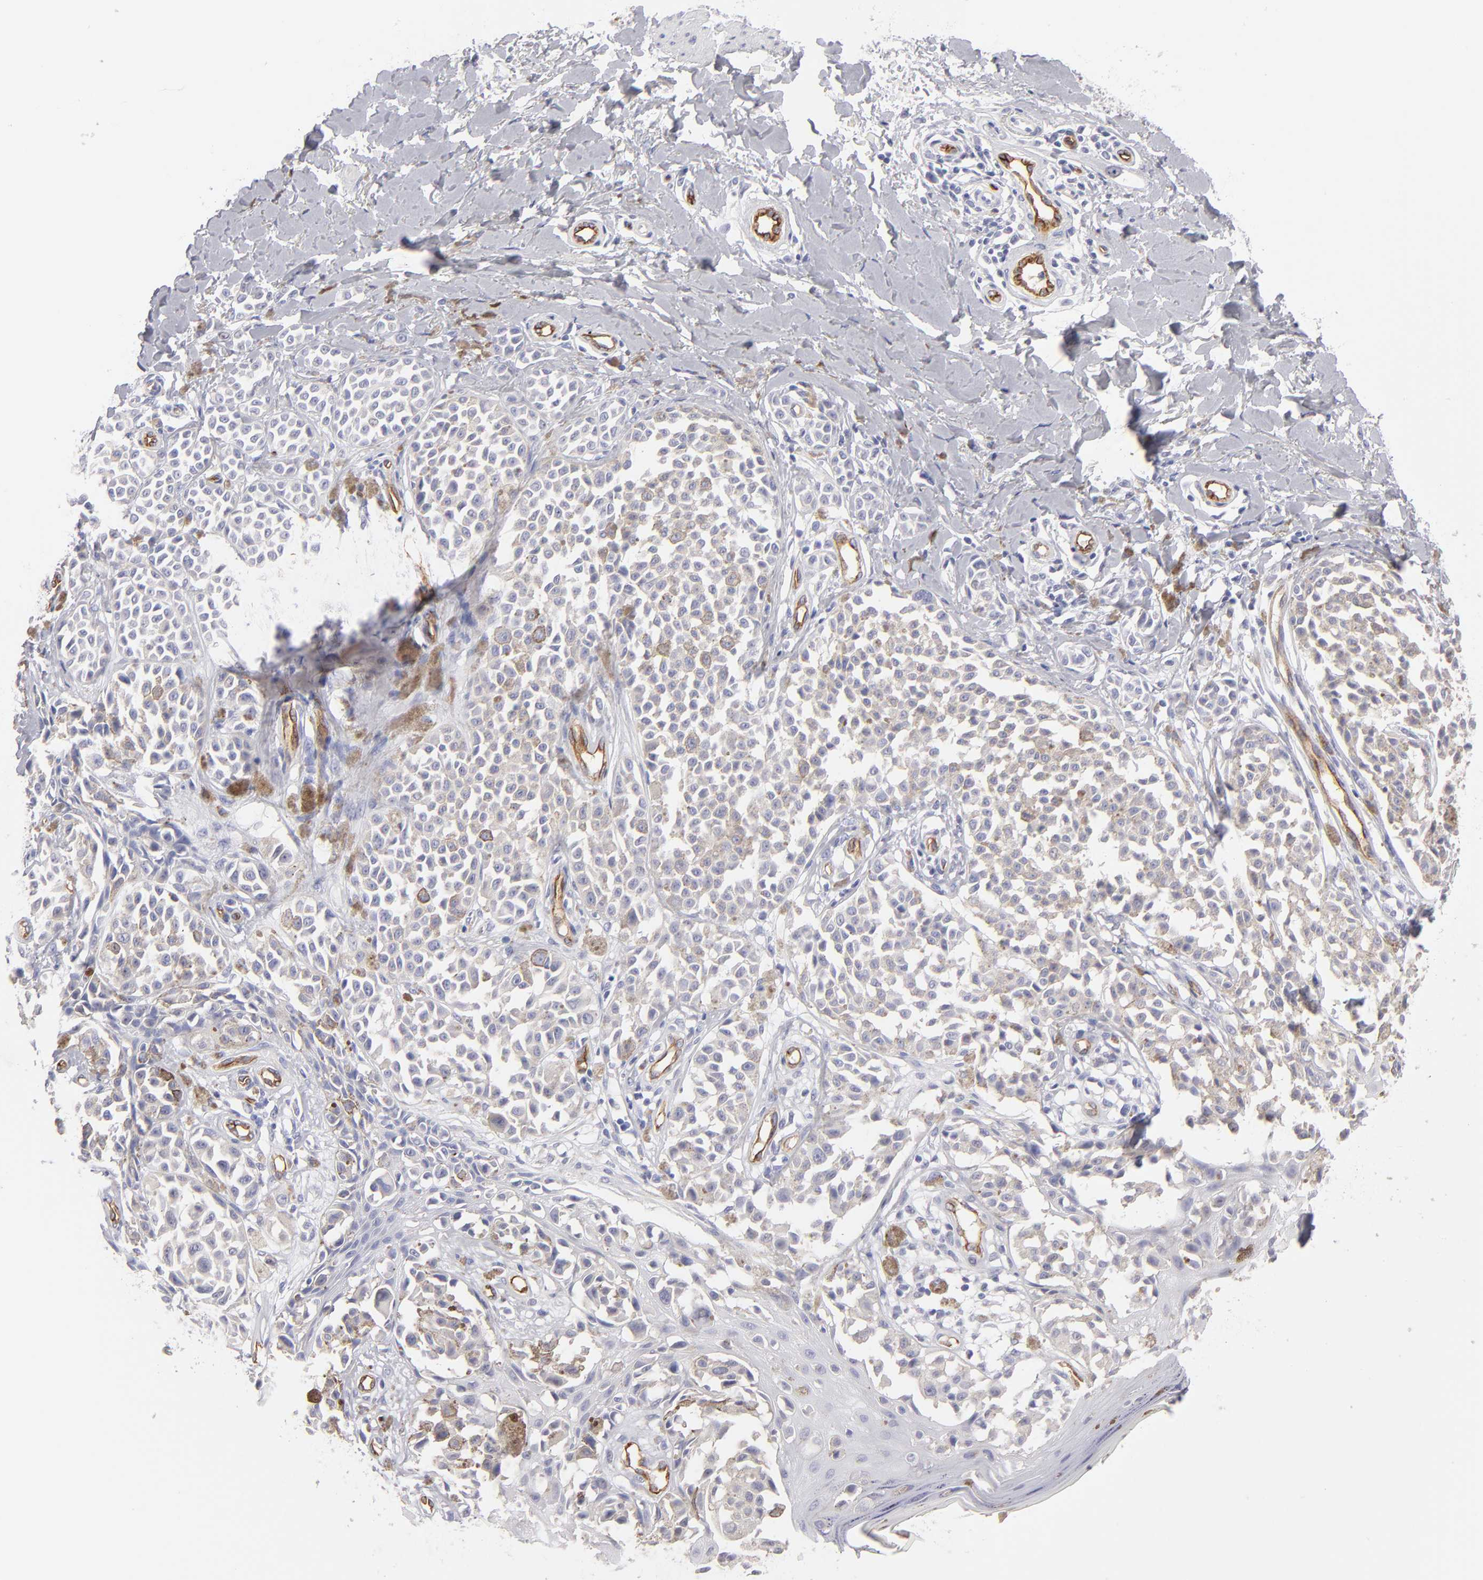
{"staining": {"intensity": "negative", "quantity": "none", "location": "none"}, "tissue": "melanoma", "cell_type": "Tumor cells", "image_type": "cancer", "snomed": [{"axis": "morphology", "description": "Malignant melanoma, NOS"}, {"axis": "topography", "description": "Skin"}], "caption": "Immunohistochemistry (IHC) micrograph of human malignant melanoma stained for a protein (brown), which demonstrates no positivity in tumor cells.", "gene": "PLVAP", "patient": {"sex": "female", "age": 38}}